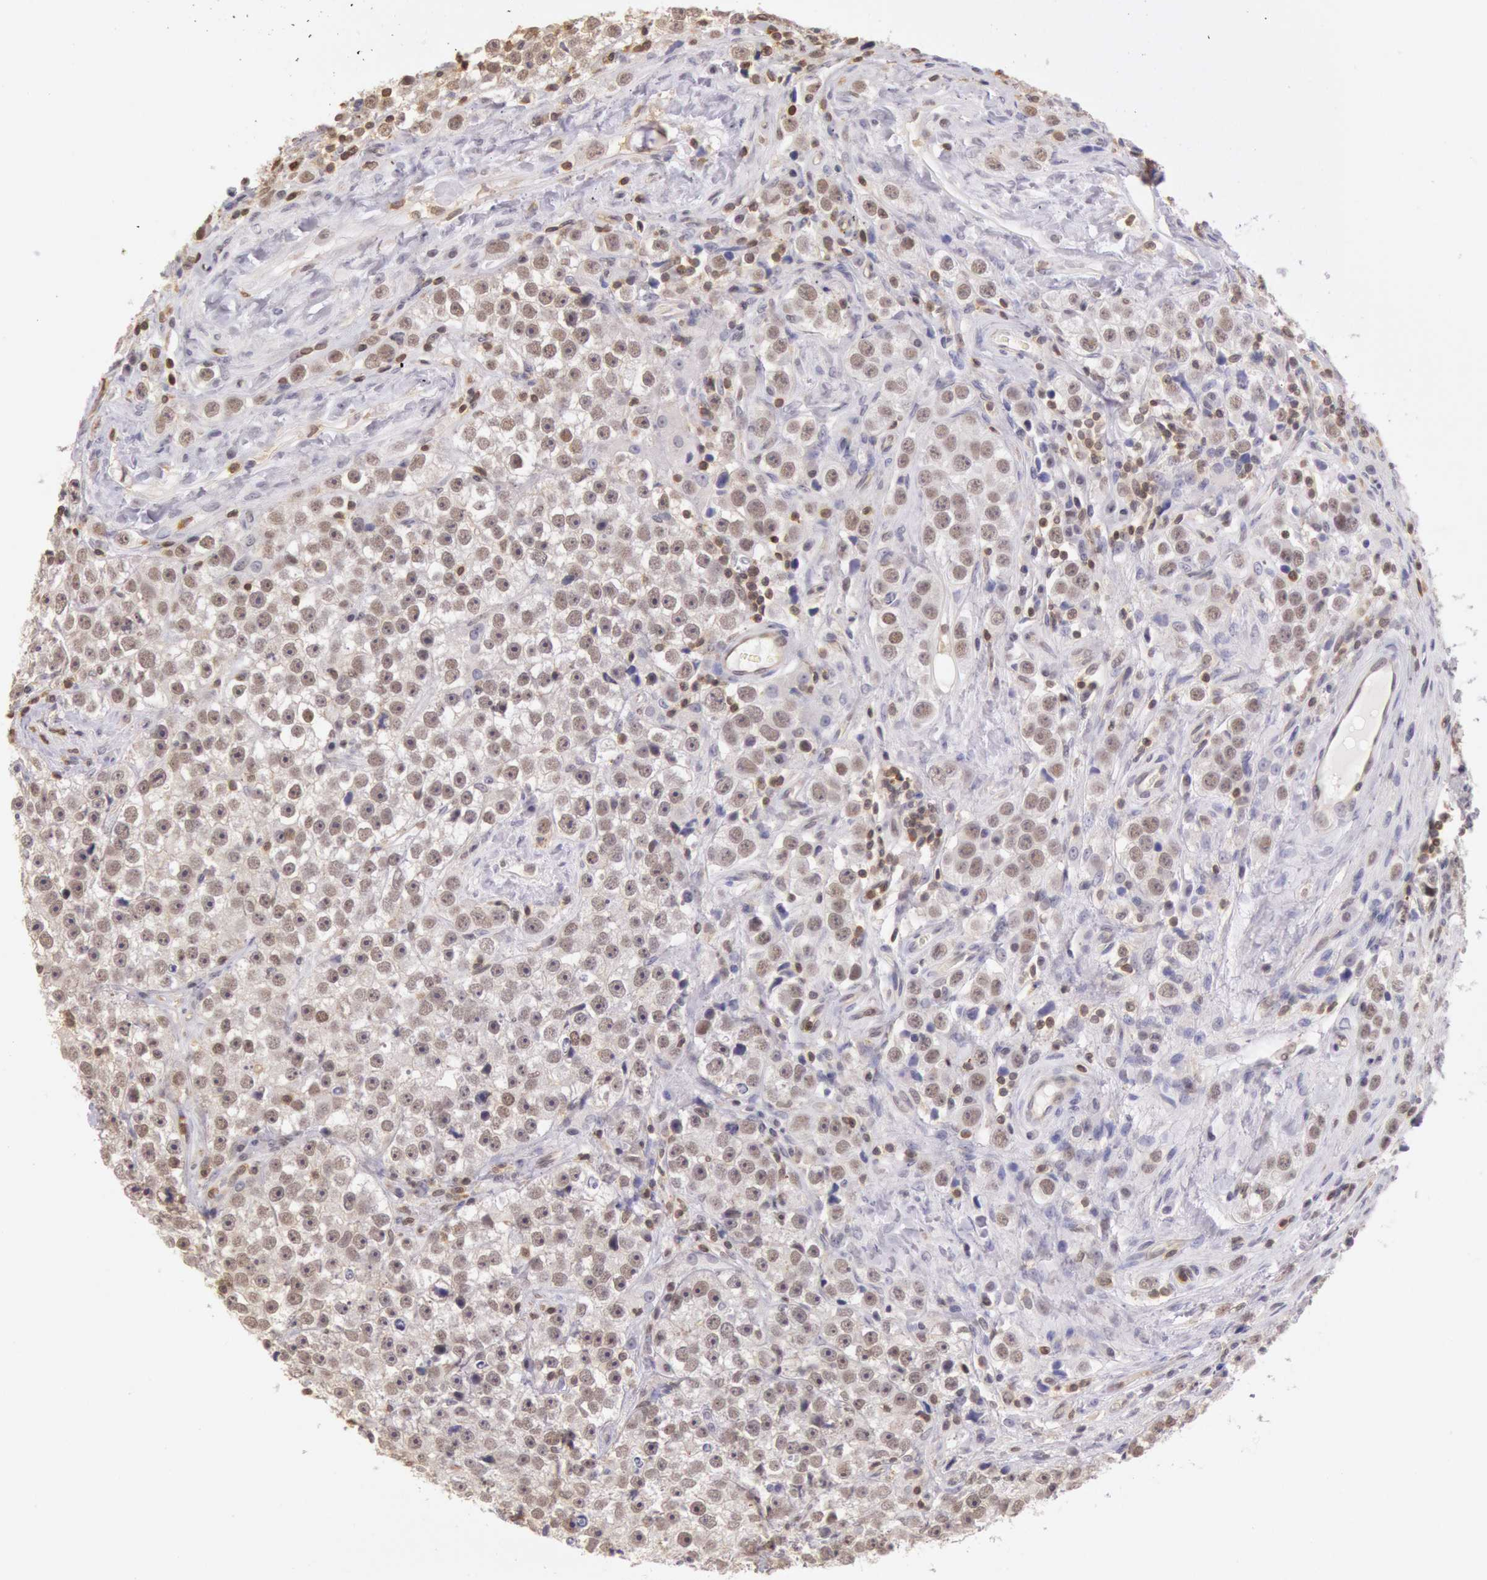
{"staining": {"intensity": "weak", "quantity": ">75%", "location": "nuclear"}, "tissue": "testis cancer", "cell_type": "Tumor cells", "image_type": "cancer", "snomed": [{"axis": "morphology", "description": "Seminoma, NOS"}, {"axis": "topography", "description": "Testis"}], "caption": "A low amount of weak nuclear staining is present in about >75% of tumor cells in testis cancer (seminoma) tissue.", "gene": "HIF1A", "patient": {"sex": "male", "age": 32}}